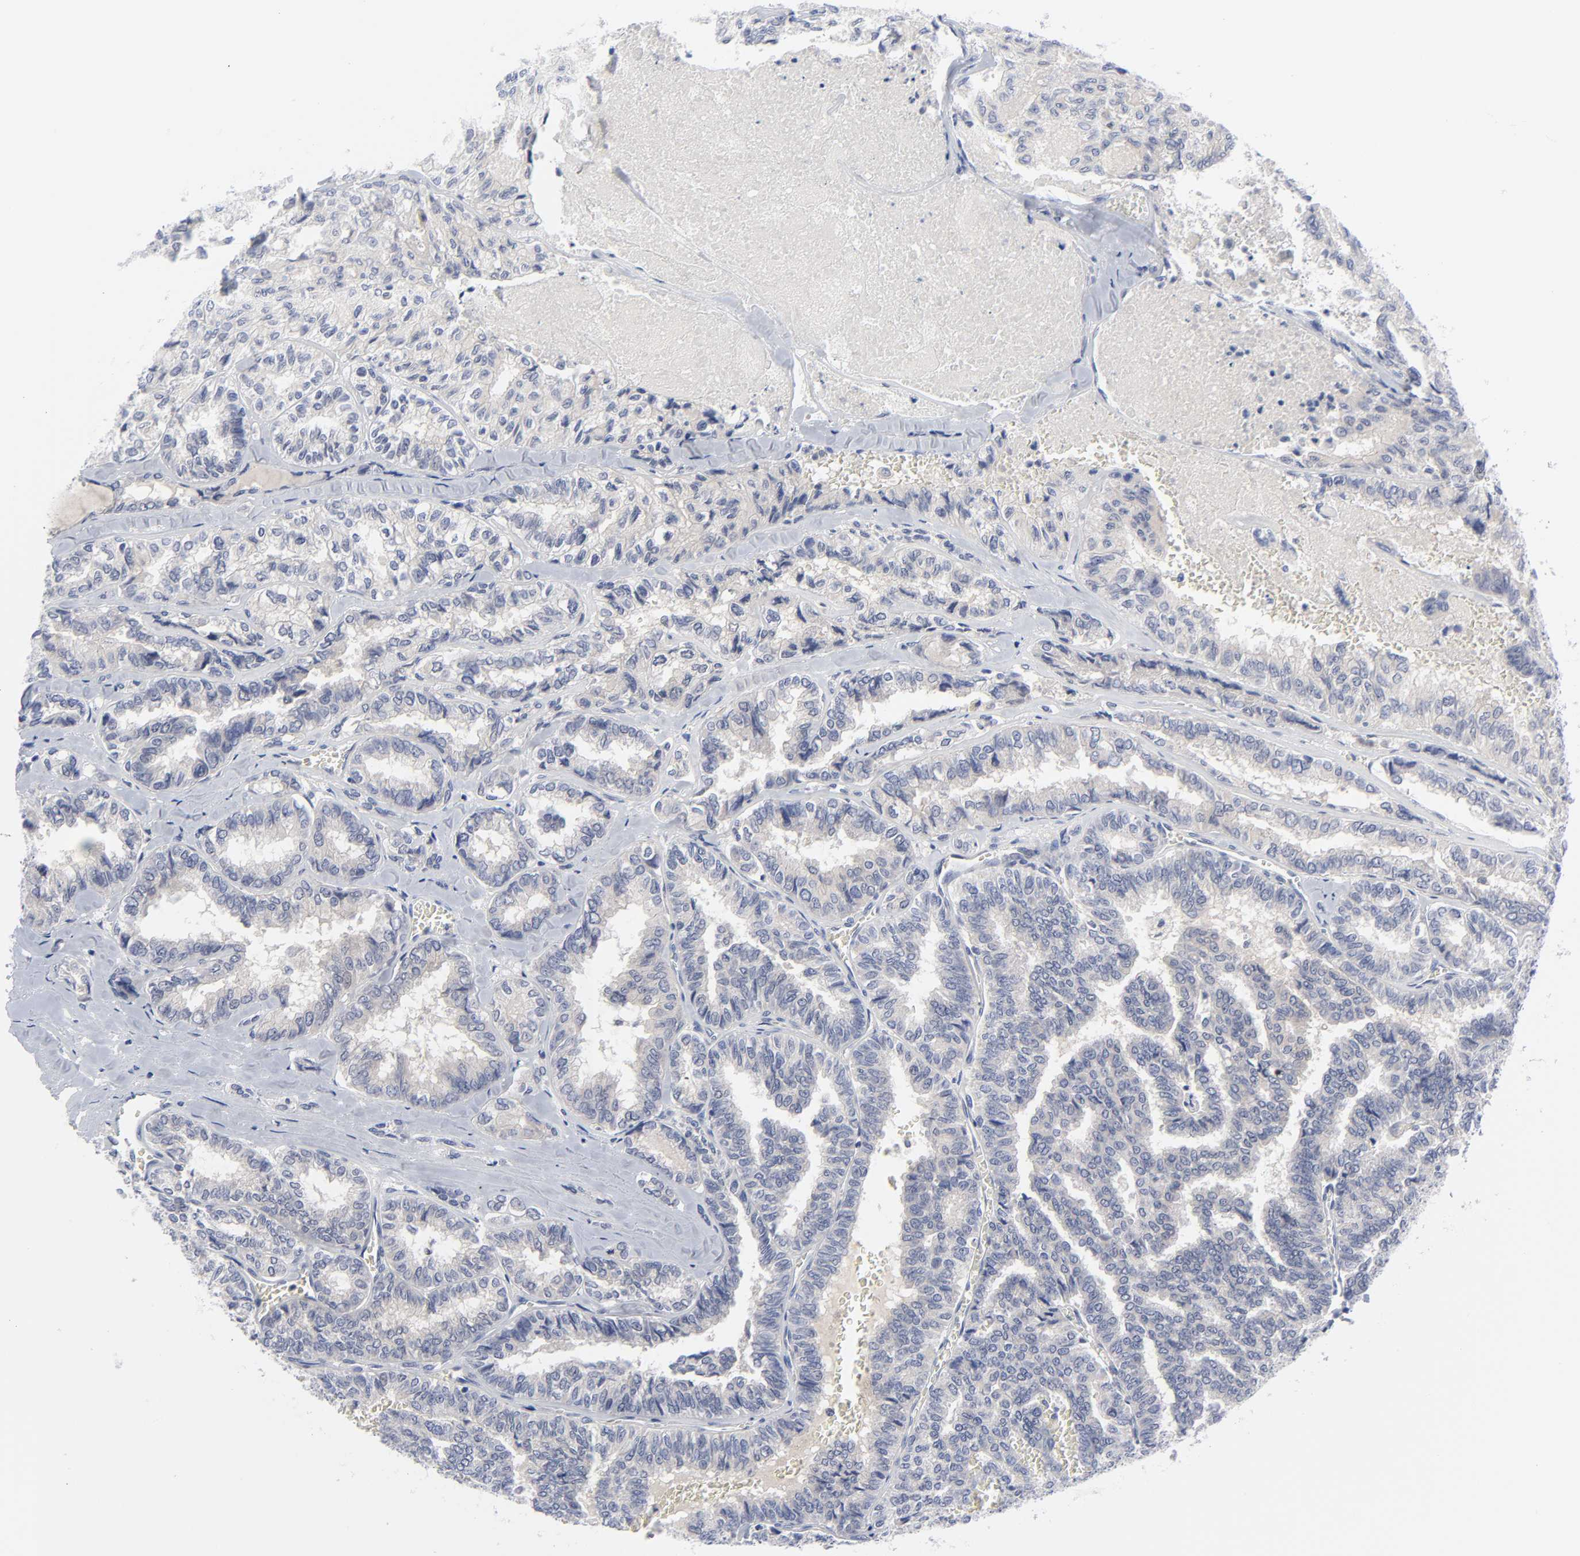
{"staining": {"intensity": "negative", "quantity": "none", "location": "none"}, "tissue": "thyroid cancer", "cell_type": "Tumor cells", "image_type": "cancer", "snomed": [{"axis": "morphology", "description": "Papillary adenocarcinoma, NOS"}, {"axis": "topography", "description": "Thyroid gland"}], "caption": "This photomicrograph is of thyroid papillary adenocarcinoma stained with immunohistochemistry (IHC) to label a protein in brown with the nuclei are counter-stained blue. There is no staining in tumor cells.", "gene": "CLEC4G", "patient": {"sex": "female", "age": 35}}